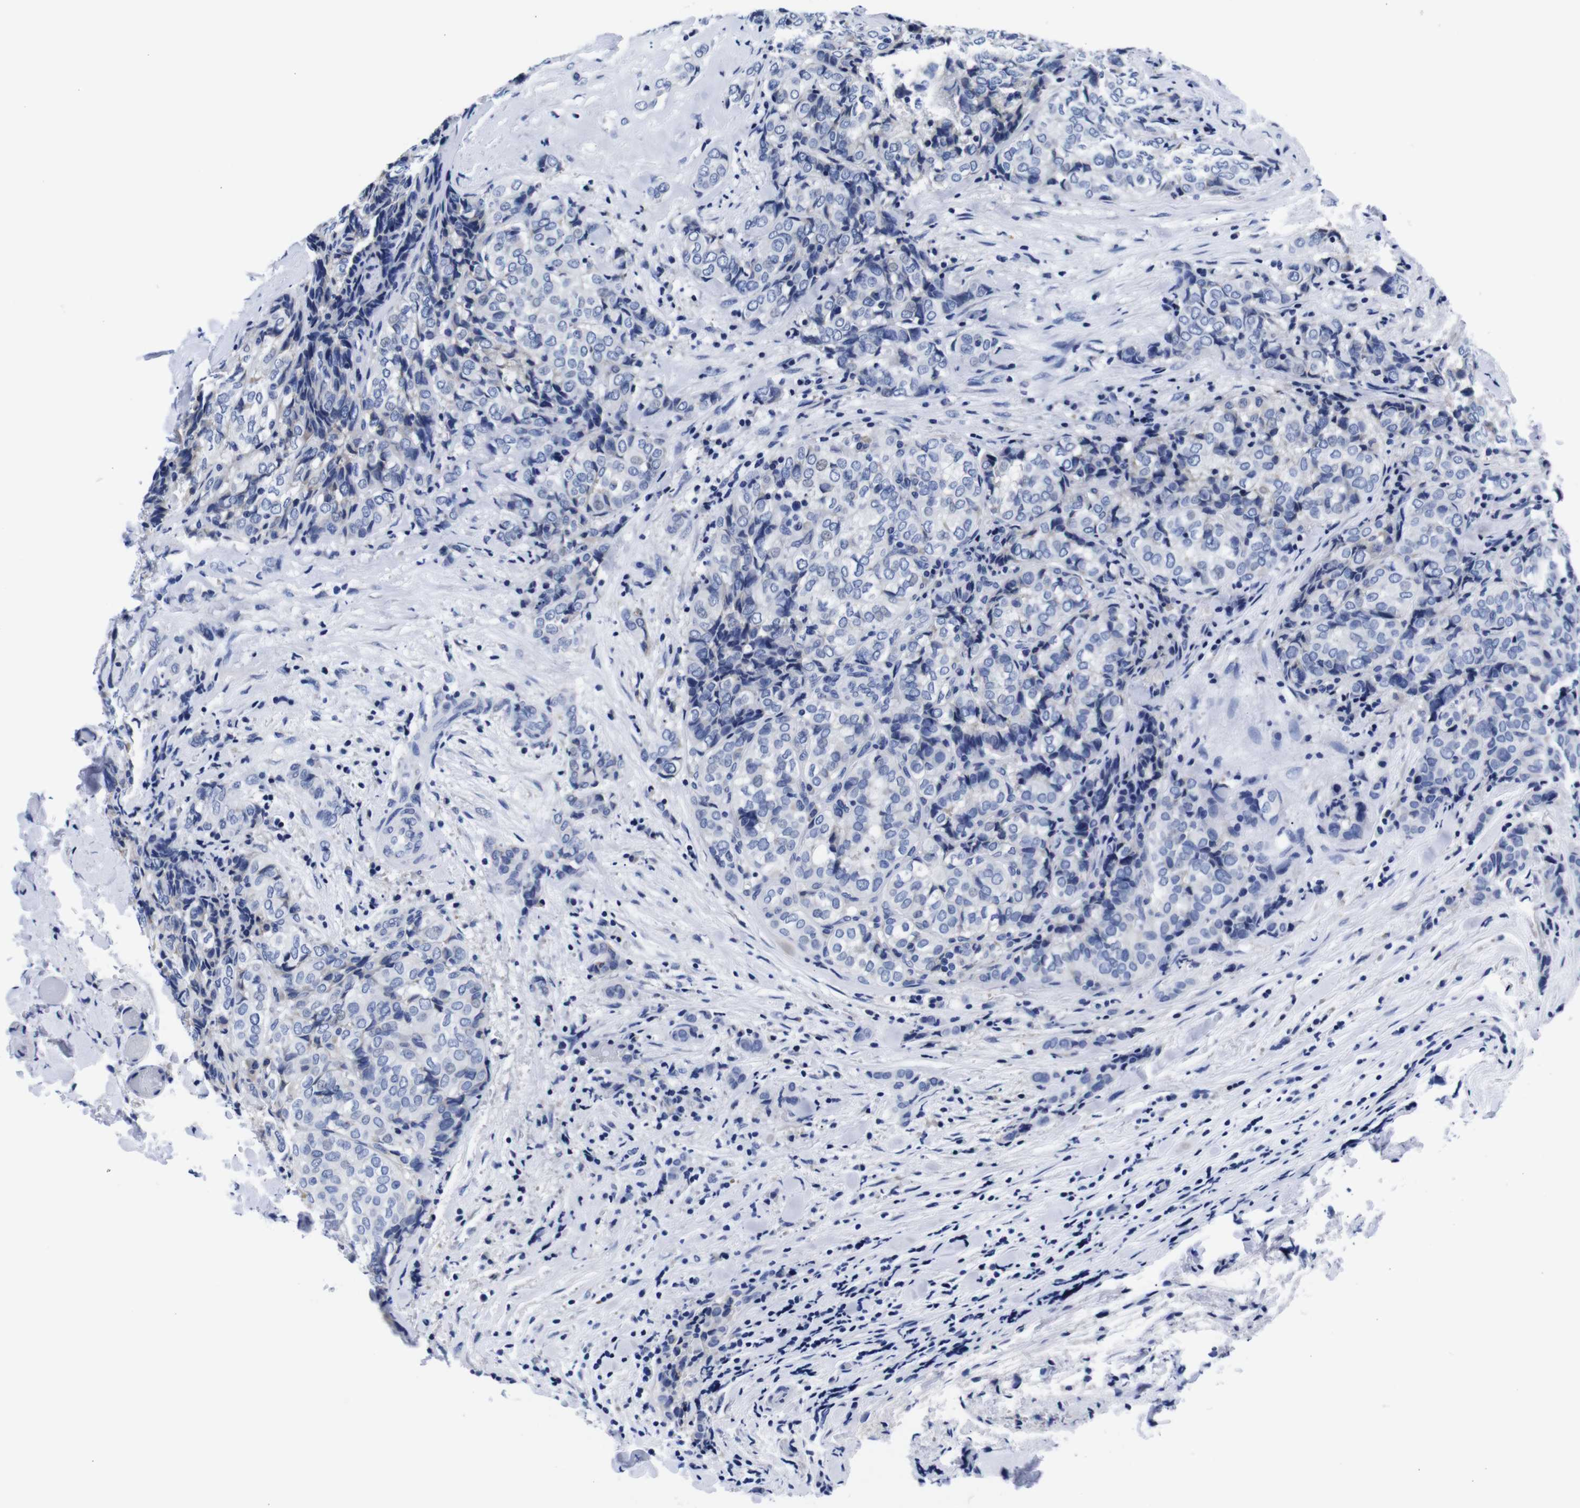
{"staining": {"intensity": "negative", "quantity": "none", "location": "none"}, "tissue": "thyroid cancer", "cell_type": "Tumor cells", "image_type": "cancer", "snomed": [{"axis": "morphology", "description": "Normal tissue, NOS"}, {"axis": "morphology", "description": "Papillary adenocarcinoma, NOS"}, {"axis": "topography", "description": "Thyroid gland"}], "caption": "An immunohistochemistry photomicrograph of thyroid papillary adenocarcinoma is shown. There is no staining in tumor cells of thyroid papillary adenocarcinoma.", "gene": "CLEC4G", "patient": {"sex": "female", "age": 30}}